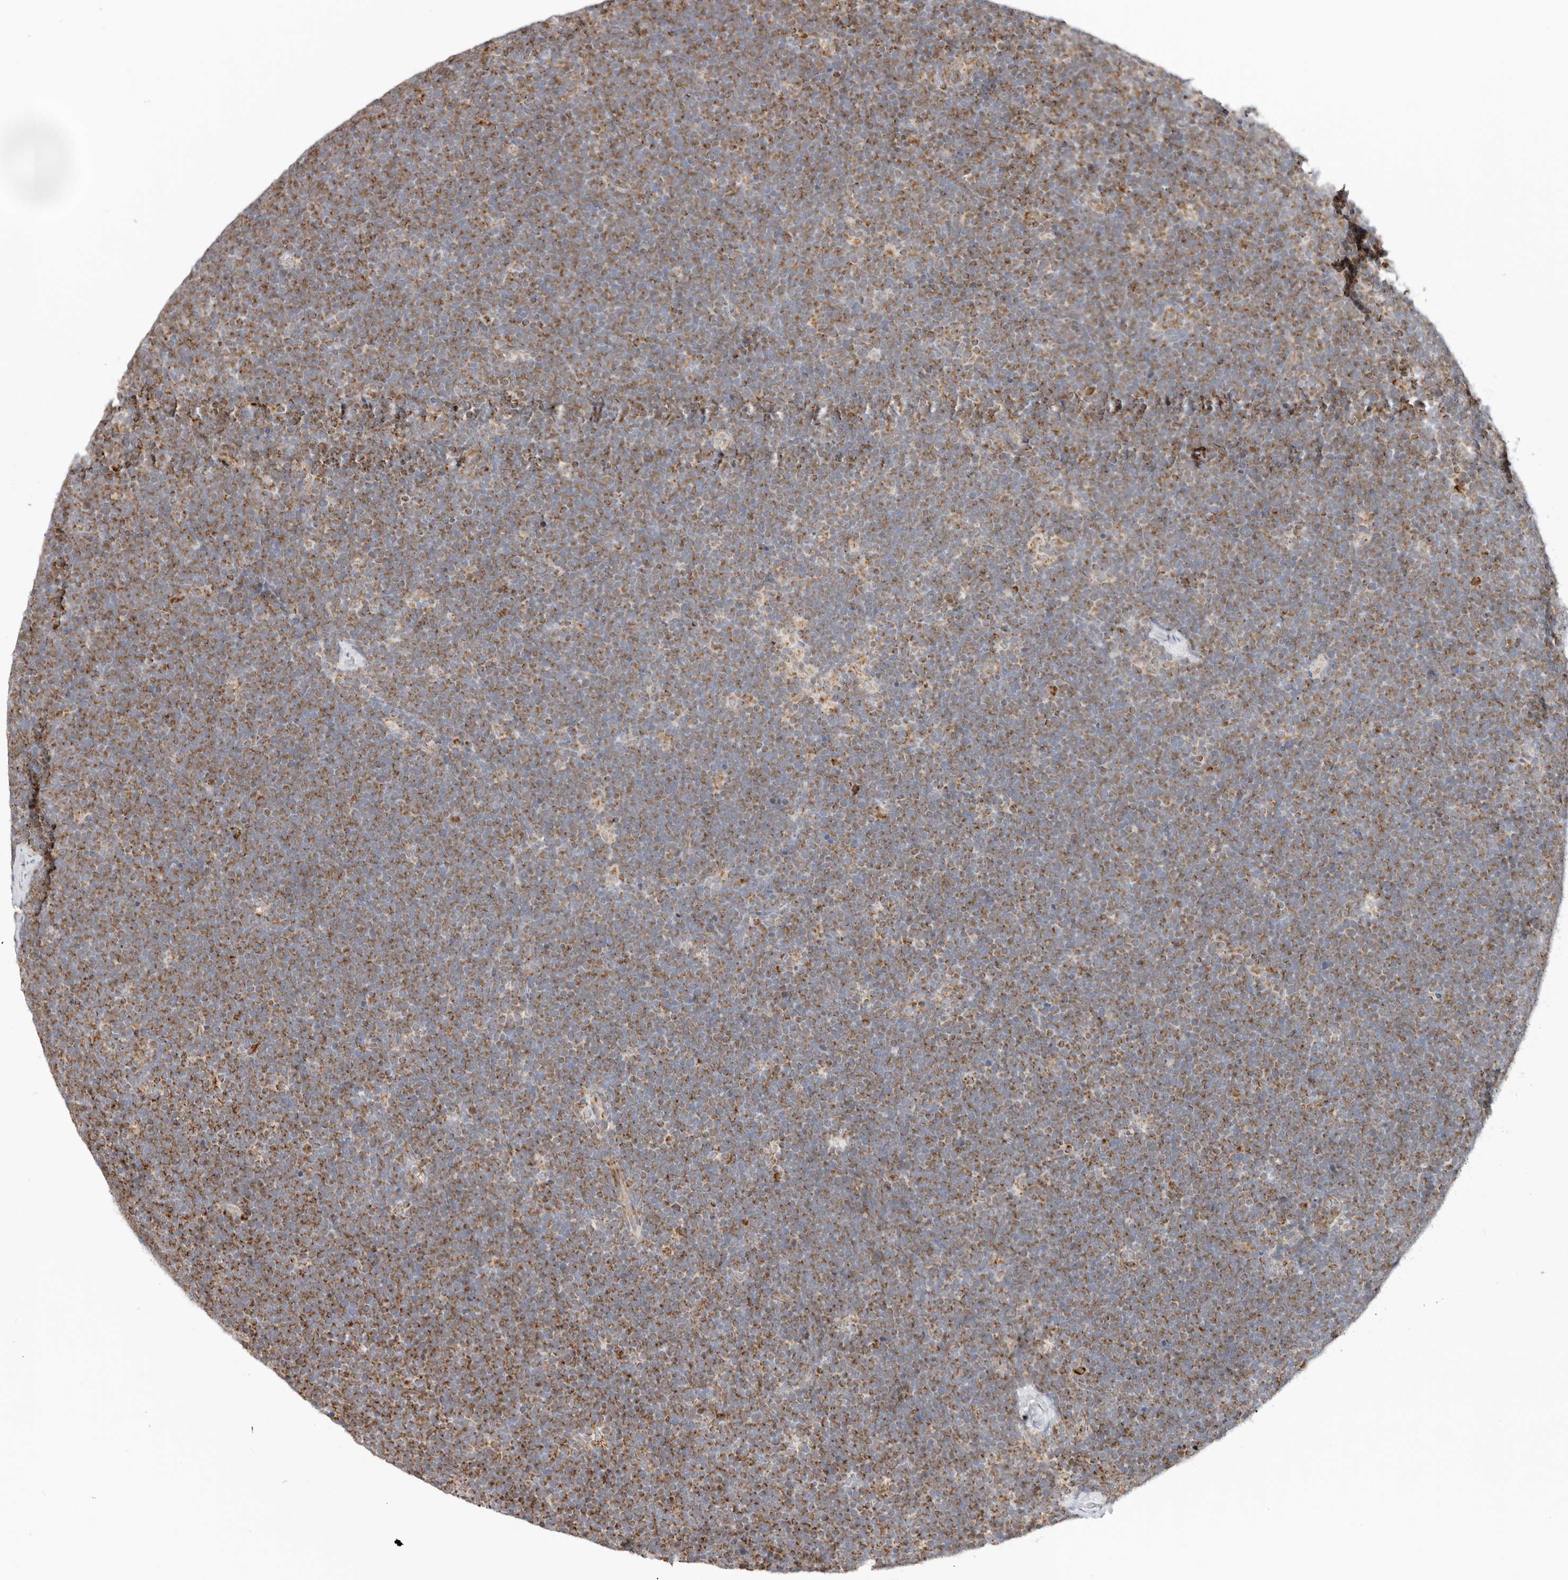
{"staining": {"intensity": "moderate", "quantity": "25%-75%", "location": "cytoplasmic/membranous"}, "tissue": "lymphoma", "cell_type": "Tumor cells", "image_type": "cancer", "snomed": [{"axis": "morphology", "description": "Malignant lymphoma, non-Hodgkin's type, High grade"}, {"axis": "topography", "description": "Lymph node"}], "caption": "An immunohistochemistry histopathology image of neoplastic tissue is shown. Protein staining in brown shows moderate cytoplasmic/membranous positivity in lymphoma within tumor cells.", "gene": "RC3H1", "patient": {"sex": "male", "age": 13}}